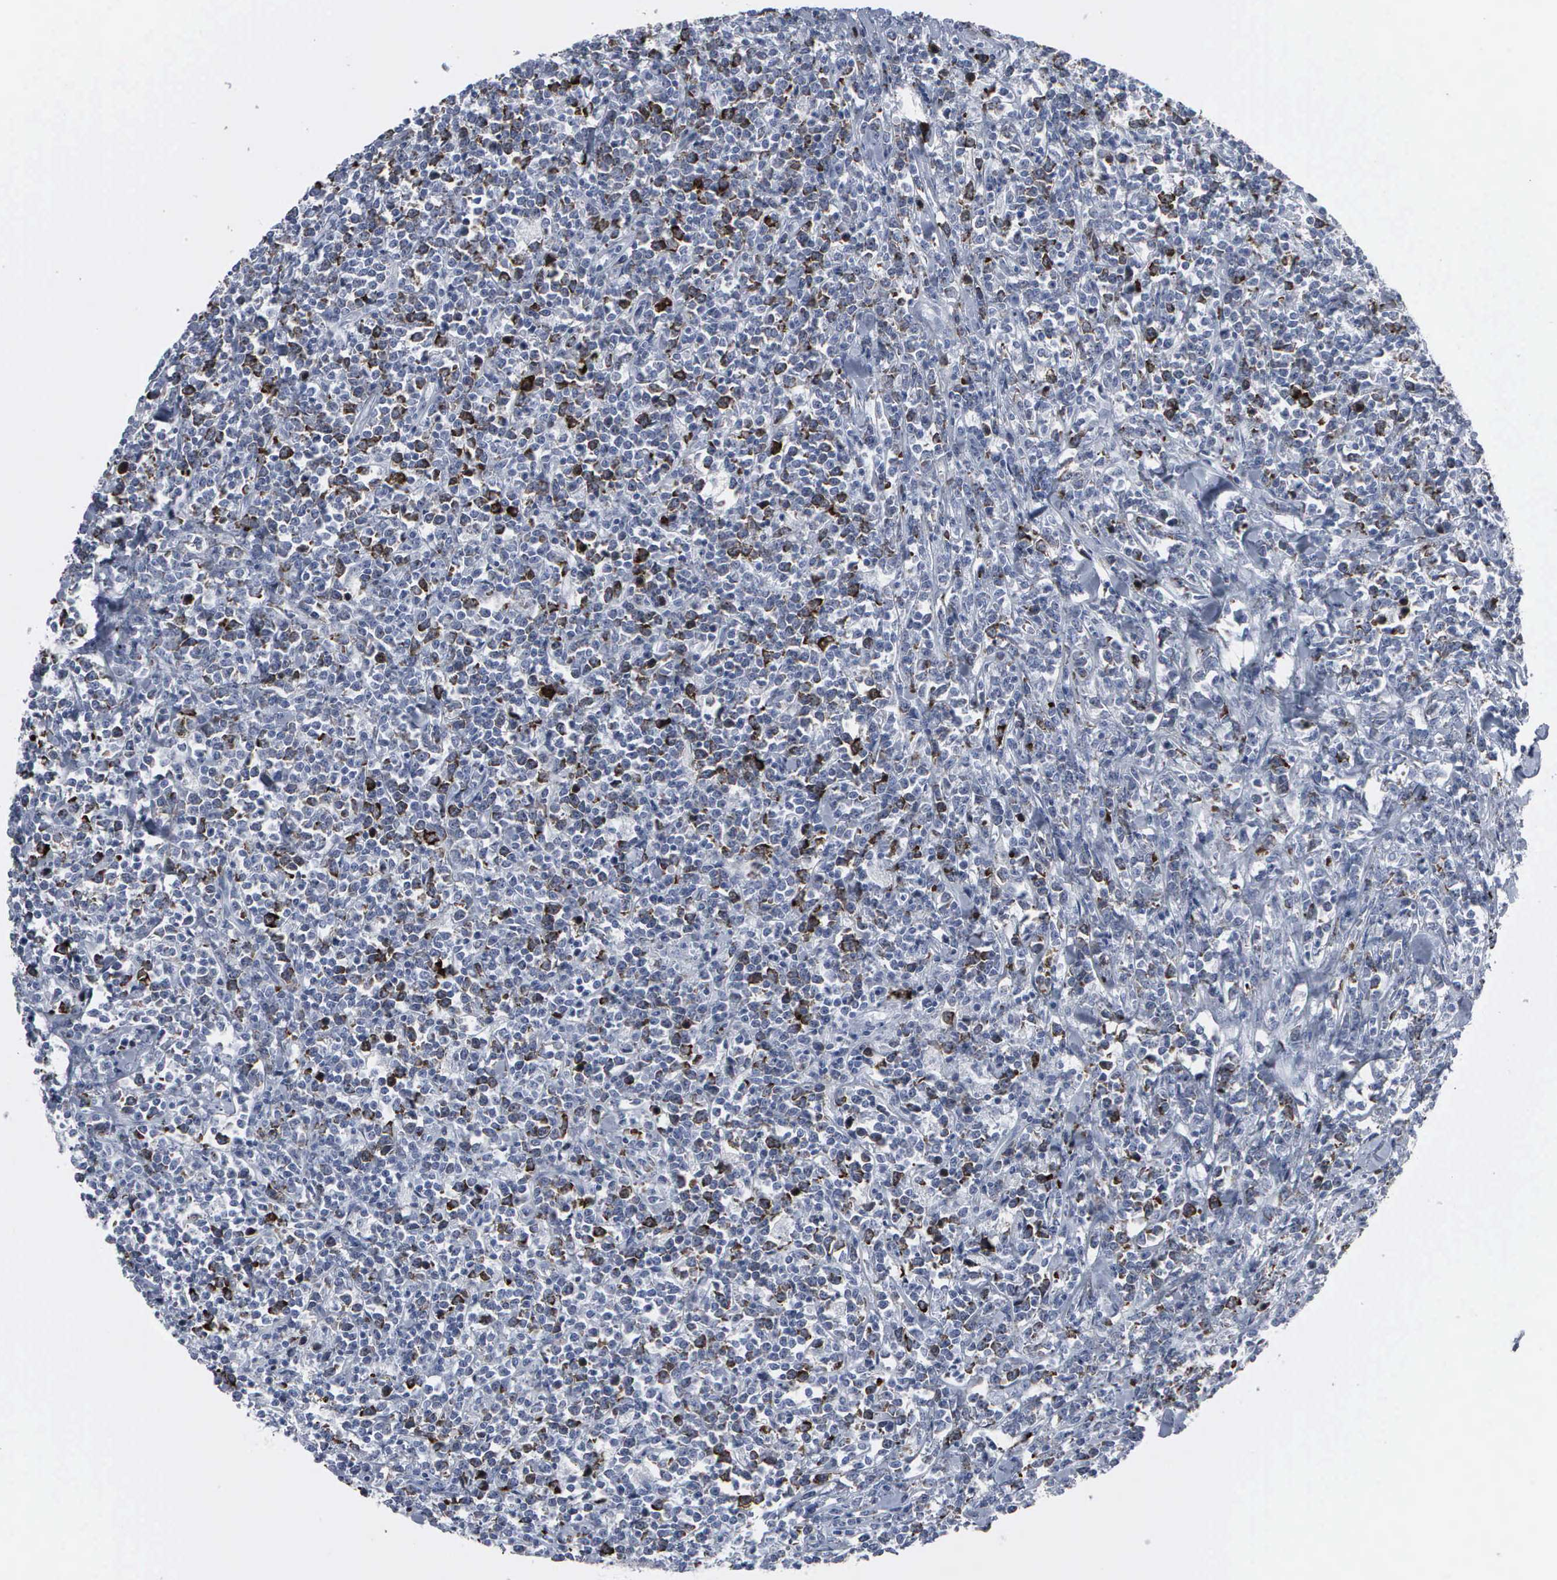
{"staining": {"intensity": "strong", "quantity": "25%-75%", "location": "cytoplasmic/membranous"}, "tissue": "lymphoma", "cell_type": "Tumor cells", "image_type": "cancer", "snomed": [{"axis": "morphology", "description": "Malignant lymphoma, non-Hodgkin's type, High grade"}, {"axis": "topography", "description": "Small intestine"}, {"axis": "topography", "description": "Colon"}], "caption": "An image showing strong cytoplasmic/membranous expression in approximately 25%-75% of tumor cells in high-grade malignant lymphoma, non-Hodgkin's type, as visualized by brown immunohistochemical staining.", "gene": "CCNB1", "patient": {"sex": "male", "age": 8}}